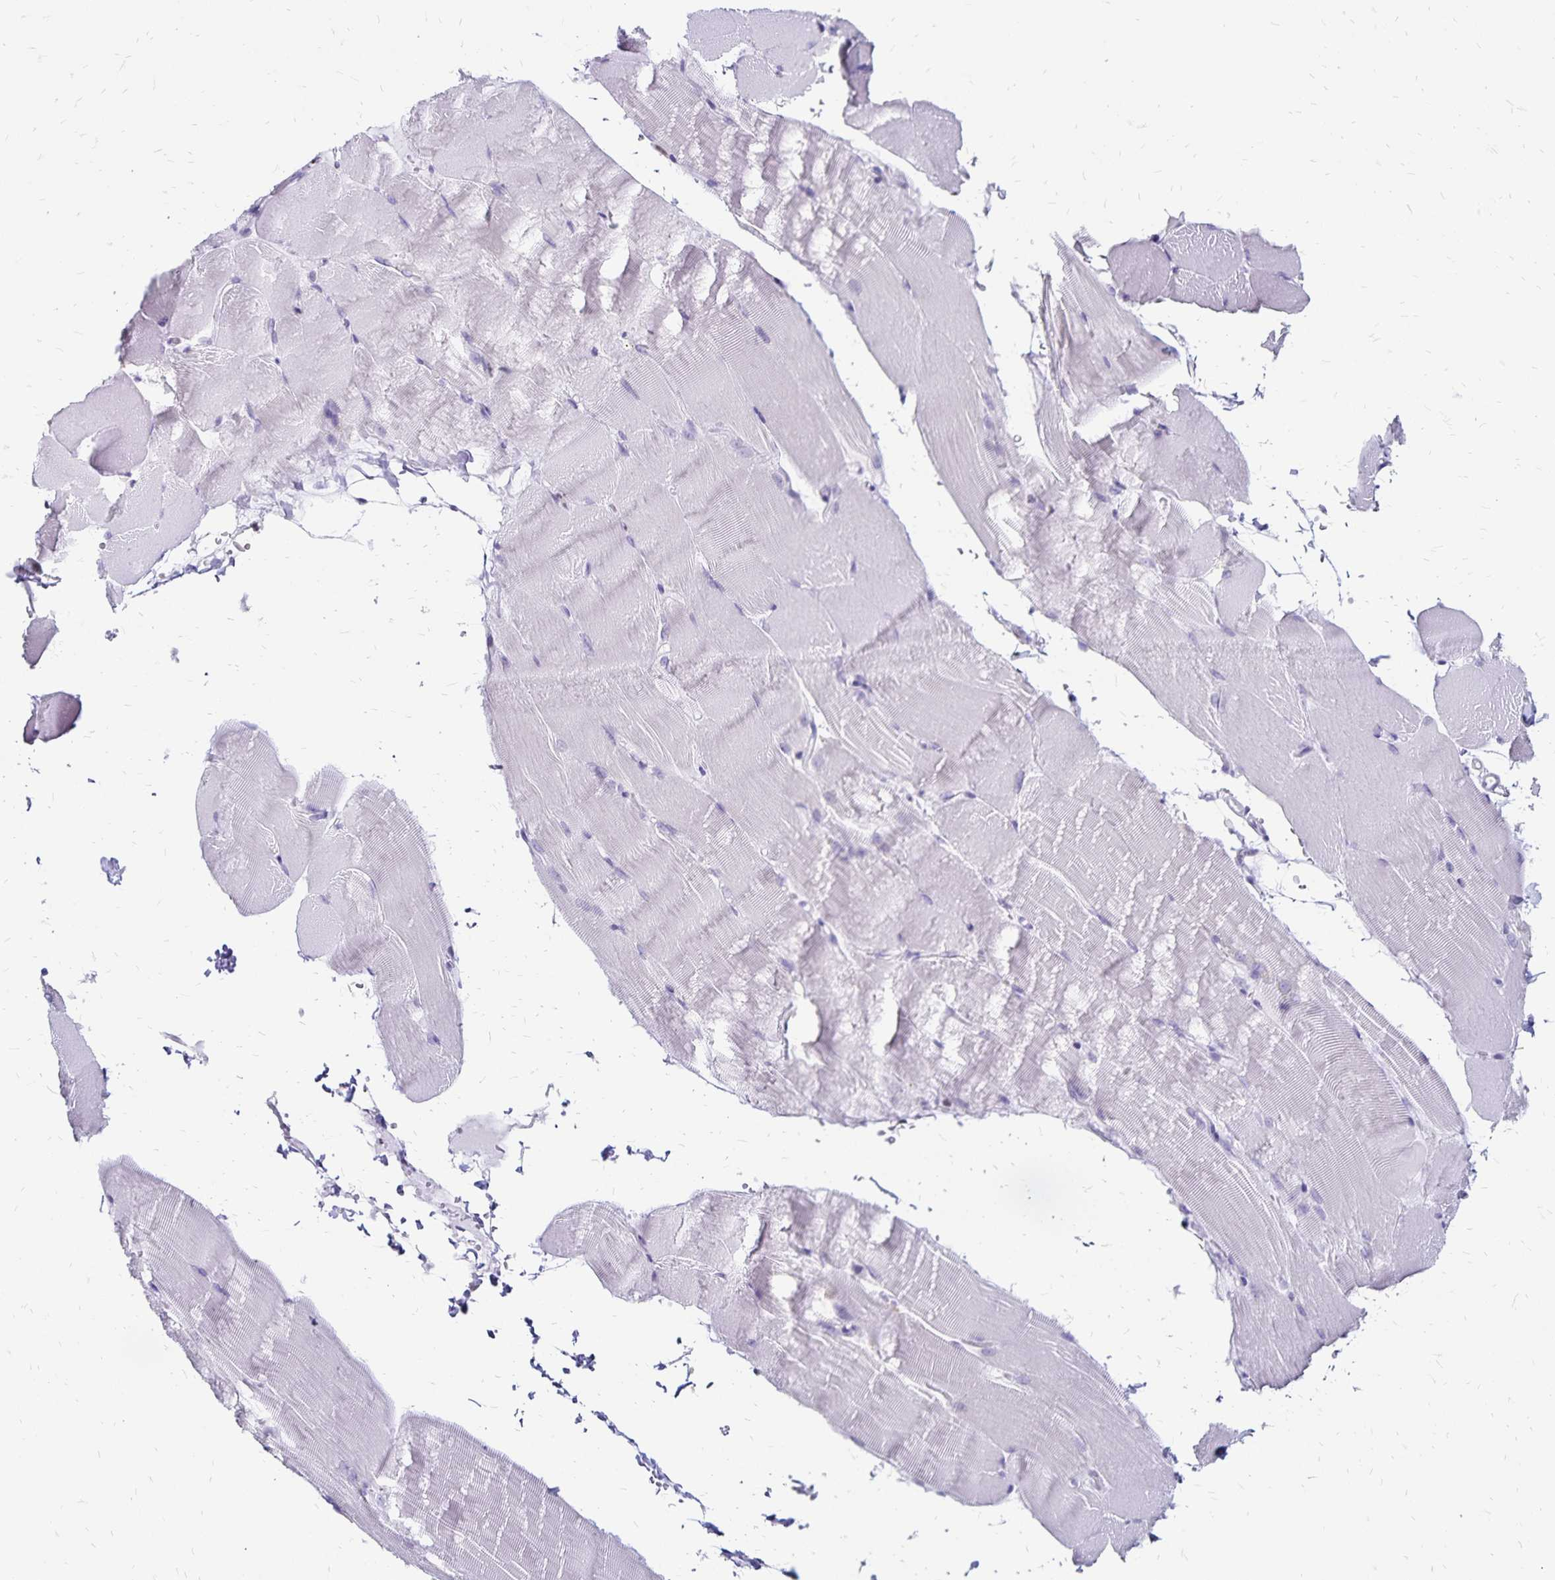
{"staining": {"intensity": "negative", "quantity": "none", "location": "none"}, "tissue": "skeletal muscle", "cell_type": "Myocytes", "image_type": "normal", "snomed": [{"axis": "morphology", "description": "Normal tissue, NOS"}, {"axis": "topography", "description": "Skeletal muscle"}], "caption": "Immunohistochemical staining of benign skeletal muscle exhibits no significant positivity in myocytes.", "gene": "IKZF1", "patient": {"sex": "female", "age": 37}}